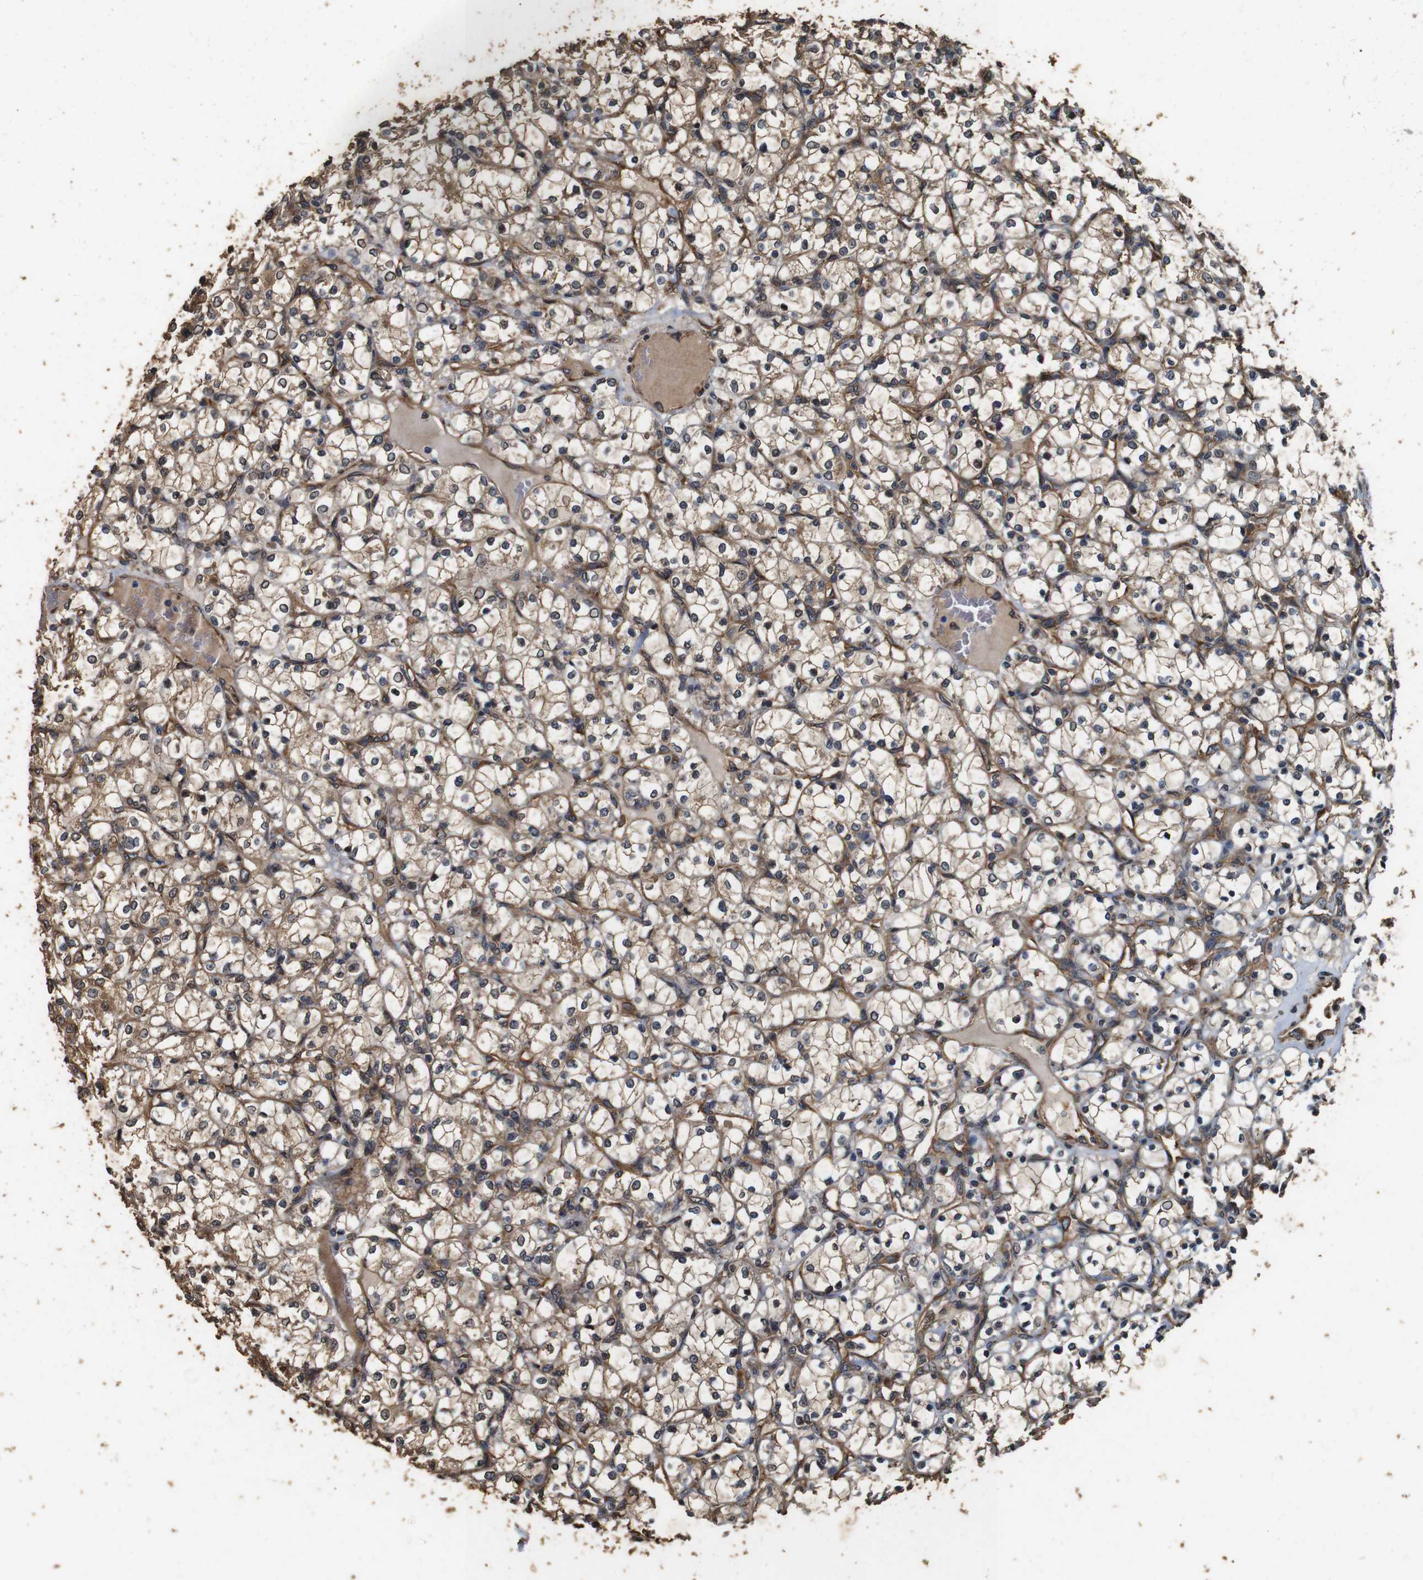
{"staining": {"intensity": "weak", "quantity": ">75%", "location": "cytoplasmic/membranous"}, "tissue": "renal cancer", "cell_type": "Tumor cells", "image_type": "cancer", "snomed": [{"axis": "morphology", "description": "Adenocarcinoma, NOS"}, {"axis": "topography", "description": "Kidney"}], "caption": "Protein staining by immunohistochemistry (IHC) shows weak cytoplasmic/membranous positivity in about >75% of tumor cells in adenocarcinoma (renal).", "gene": "CNPY4", "patient": {"sex": "female", "age": 69}}